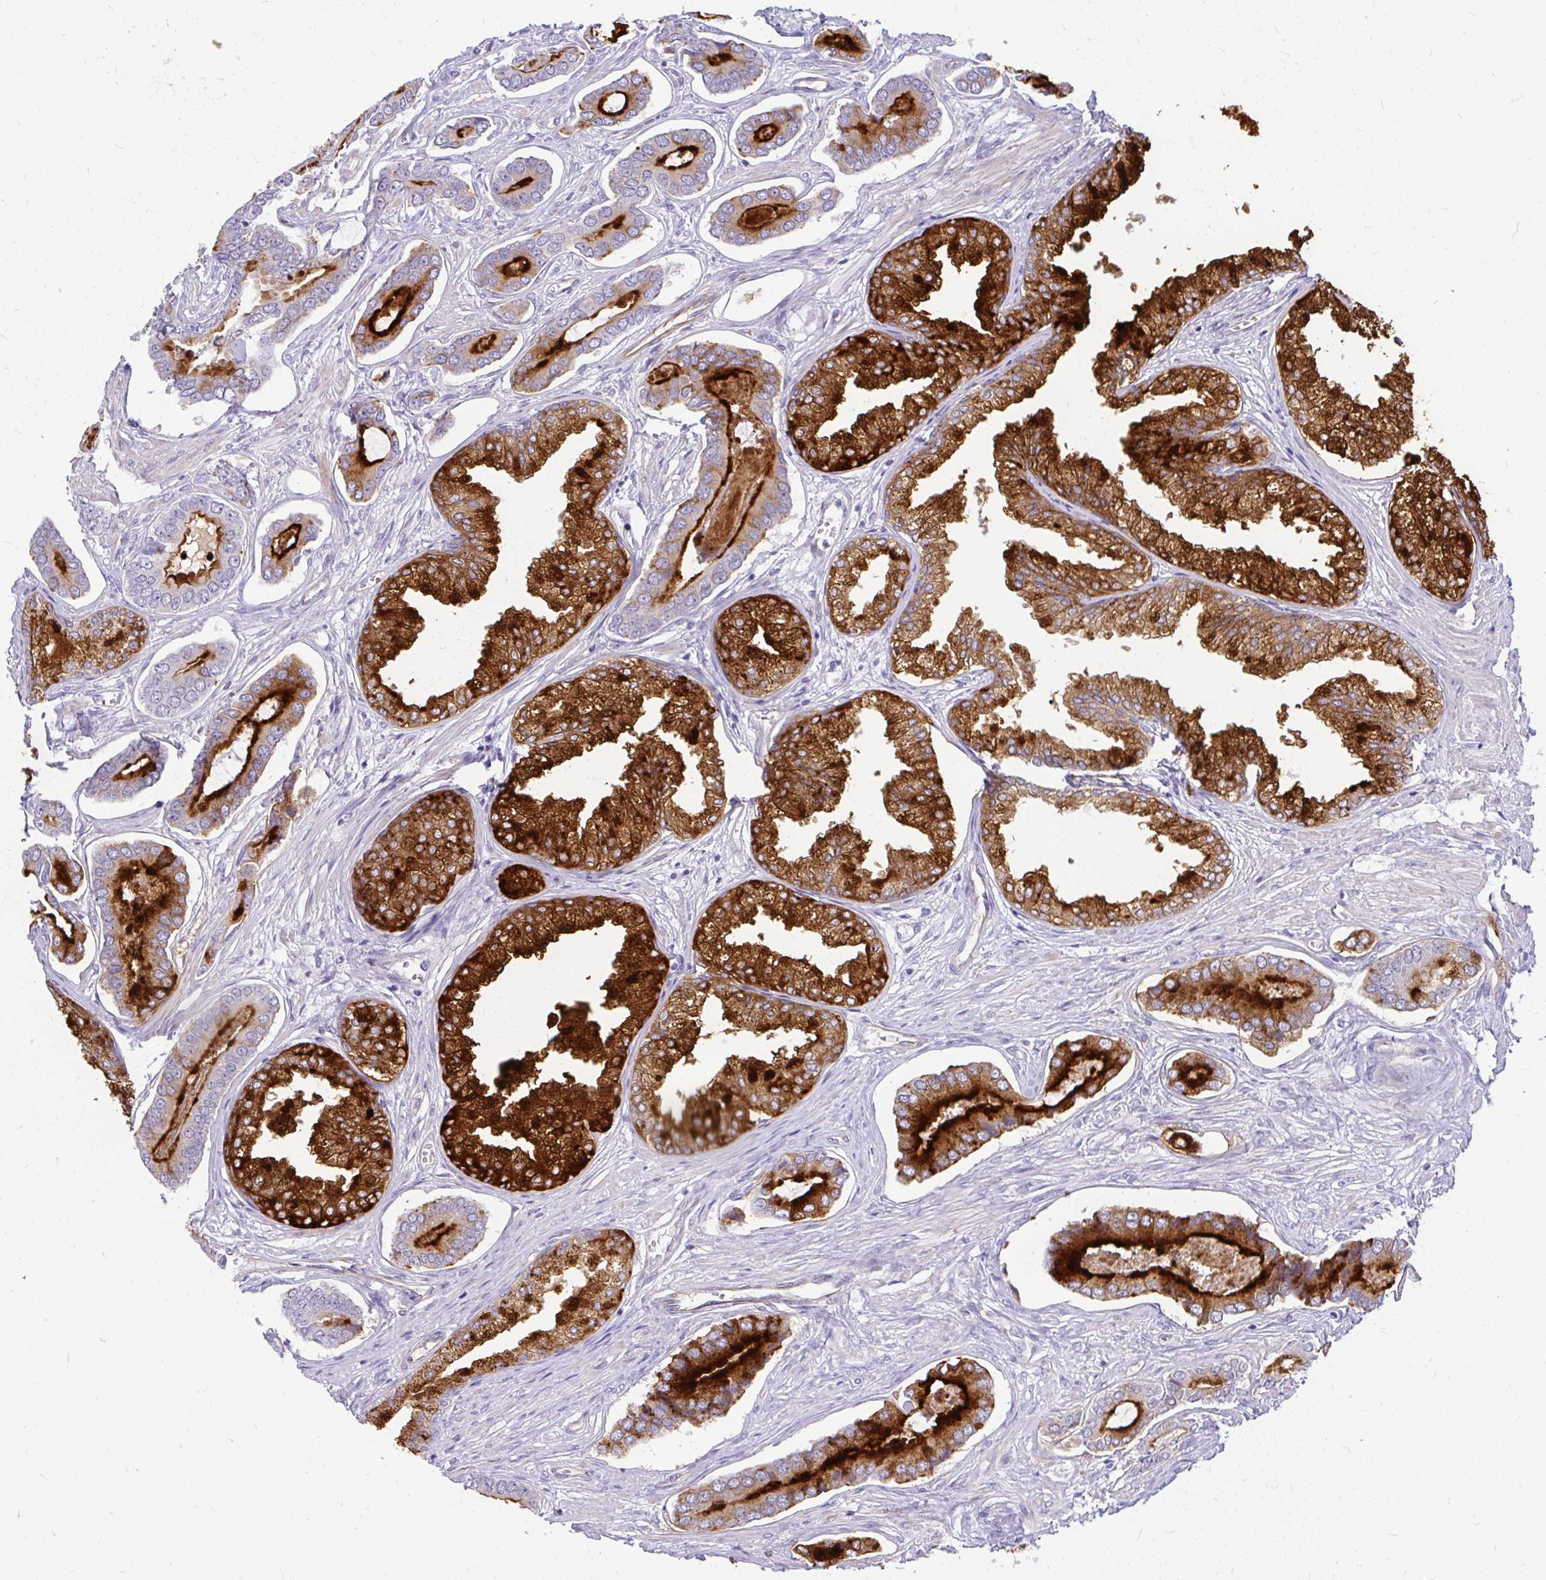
{"staining": {"intensity": "strong", "quantity": "25%-75%", "location": "cytoplasmic/membranous"}, "tissue": "prostate cancer", "cell_type": "Tumor cells", "image_type": "cancer", "snomed": [{"axis": "morphology", "description": "Adenocarcinoma, NOS"}, {"axis": "topography", "description": "Prostate and seminal vesicle, NOS"}], "caption": "Protein staining exhibits strong cytoplasmic/membranous expression in about 25%-75% of tumor cells in prostate cancer.", "gene": "FAM83C", "patient": {"sex": "male", "age": 76}}